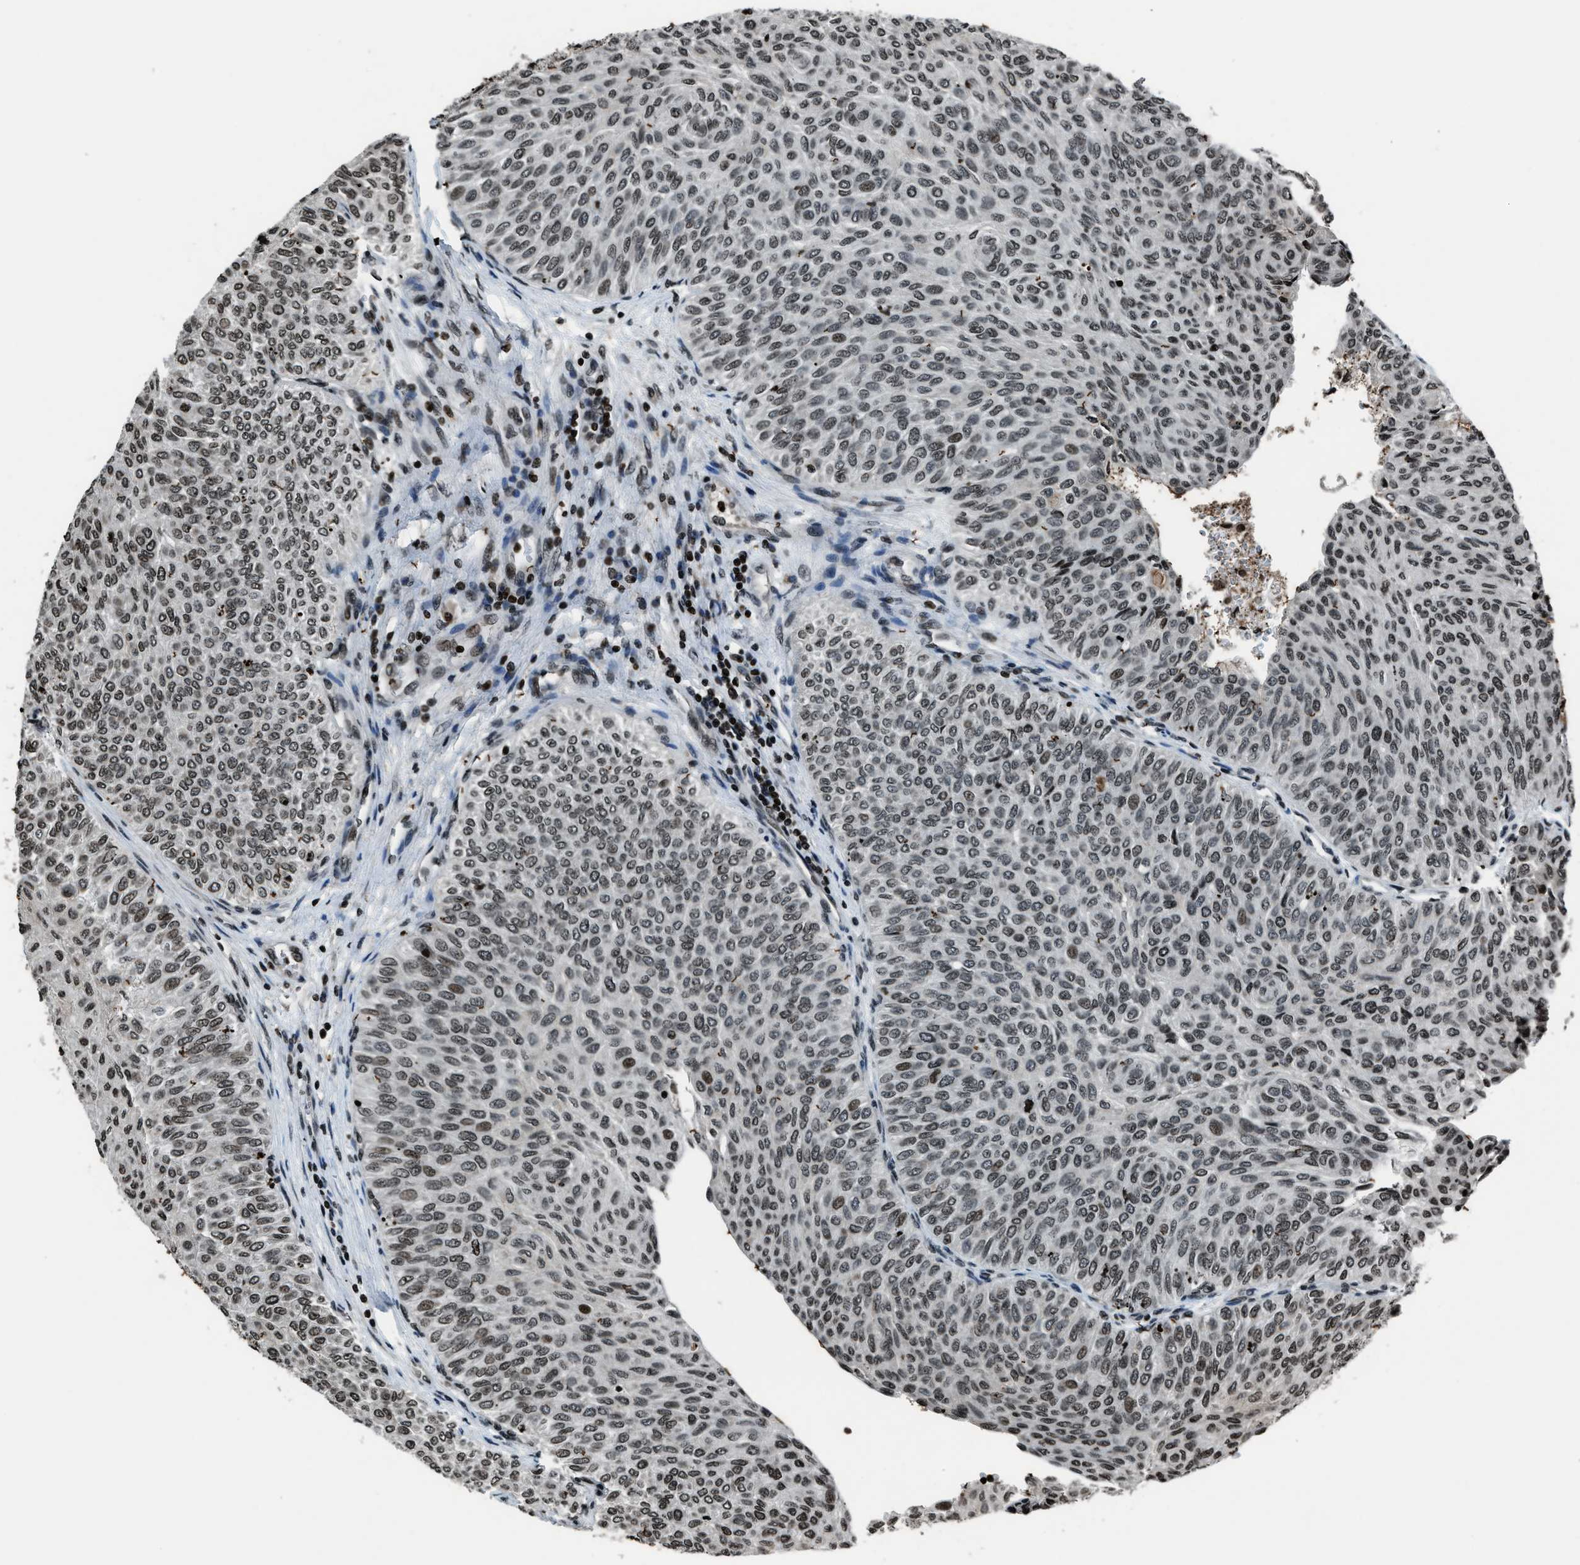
{"staining": {"intensity": "weak", "quantity": ">75%", "location": "nuclear"}, "tissue": "urothelial cancer", "cell_type": "Tumor cells", "image_type": "cancer", "snomed": [{"axis": "morphology", "description": "Urothelial carcinoma, Low grade"}, {"axis": "topography", "description": "Urinary bladder"}], "caption": "Tumor cells exhibit weak nuclear expression in about >75% of cells in urothelial cancer. Nuclei are stained in blue.", "gene": "H4C1", "patient": {"sex": "male", "age": 78}}